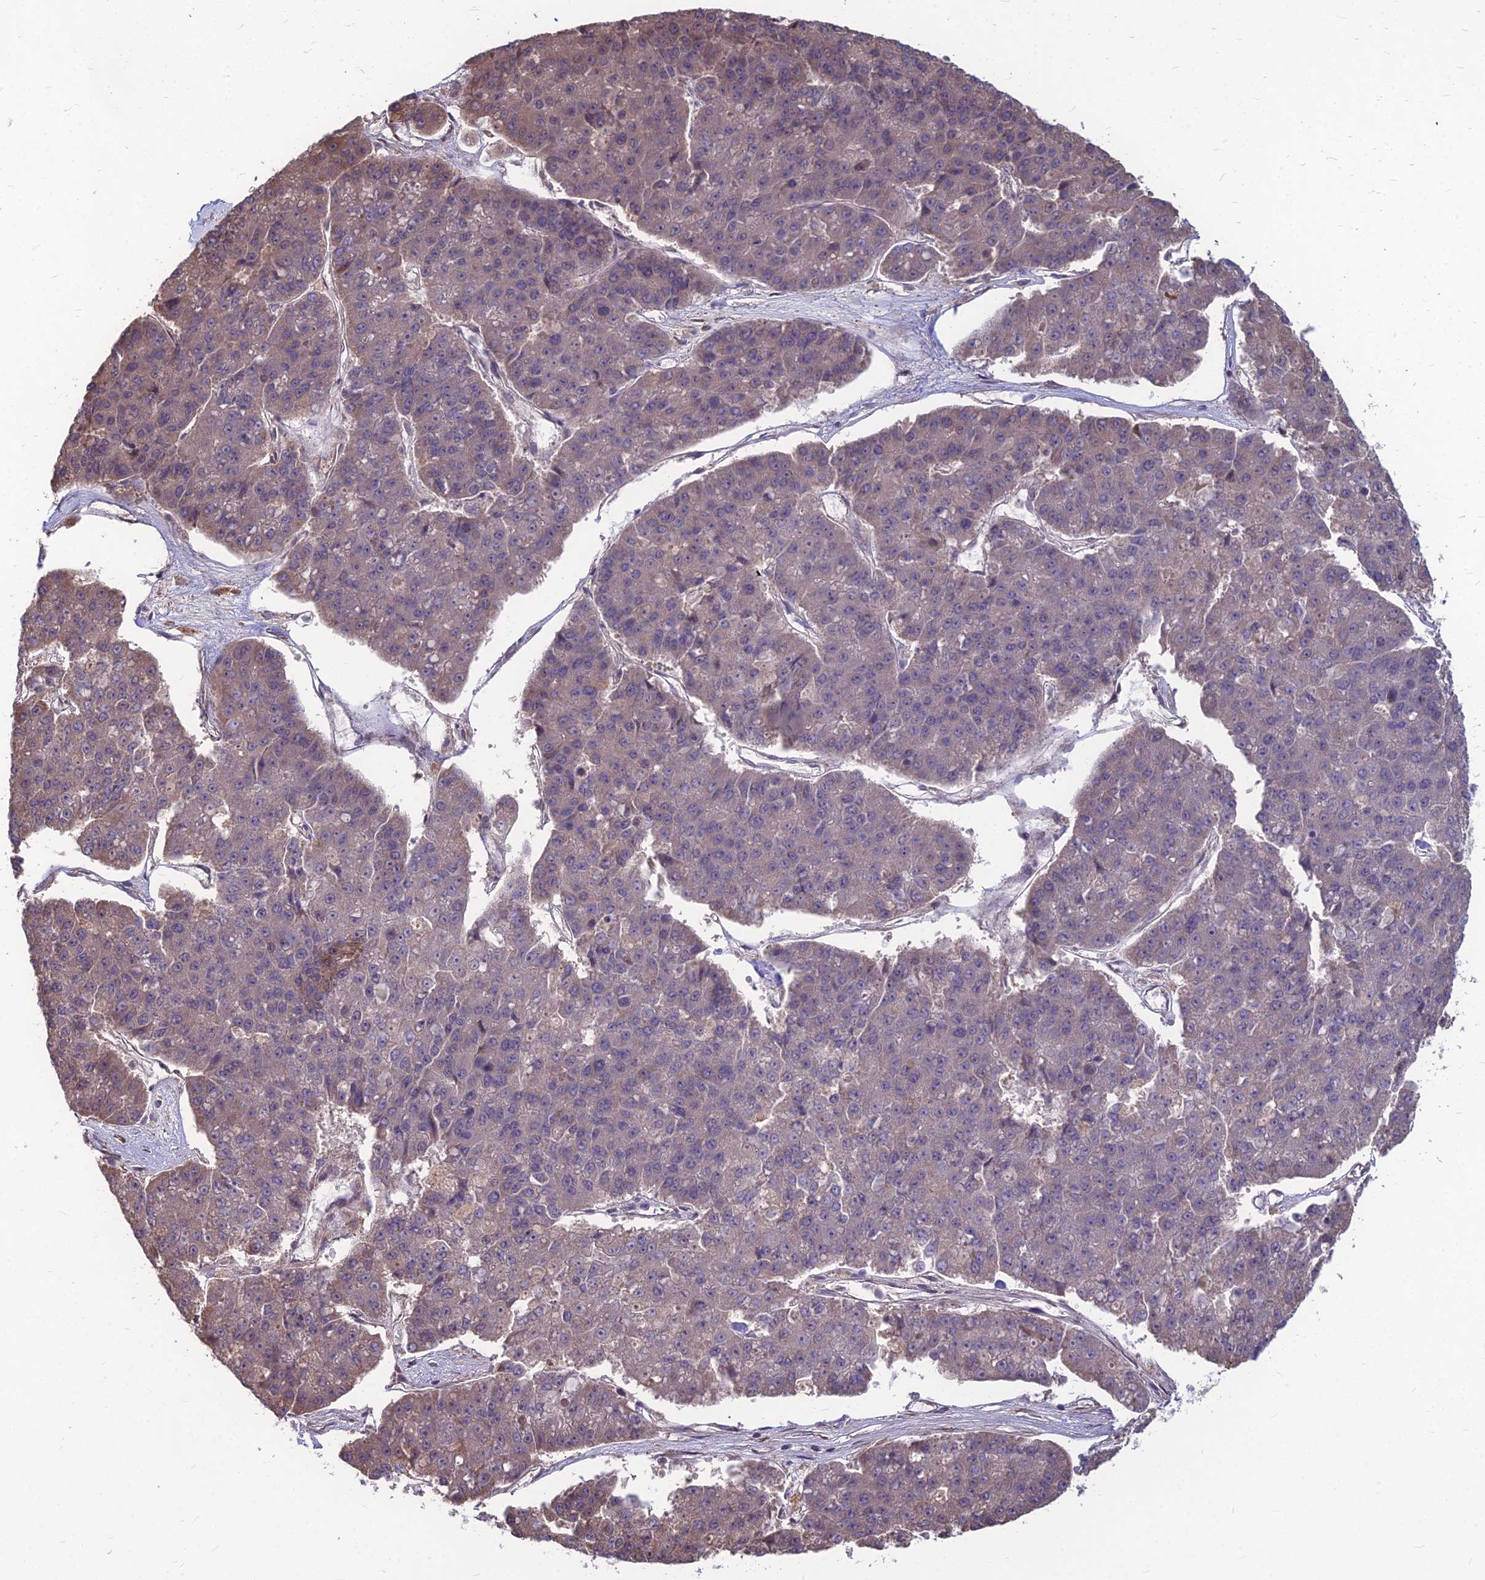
{"staining": {"intensity": "moderate", "quantity": "<25%", "location": "cytoplasmic/membranous"}, "tissue": "pancreatic cancer", "cell_type": "Tumor cells", "image_type": "cancer", "snomed": [{"axis": "morphology", "description": "Adenocarcinoma, NOS"}, {"axis": "topography", "description": "Pancreas"}], "caption": "Adenocarcinoma (pancreatic) was stained to show a protein in brown. There is low levels of moderate cytoplasmic/membranous staining in about <25% of tumor cells. (IHC, brightfield microscopy, high magnification).", "gene": "LSM6", "patient": {"sex": "male", "age": 50}}